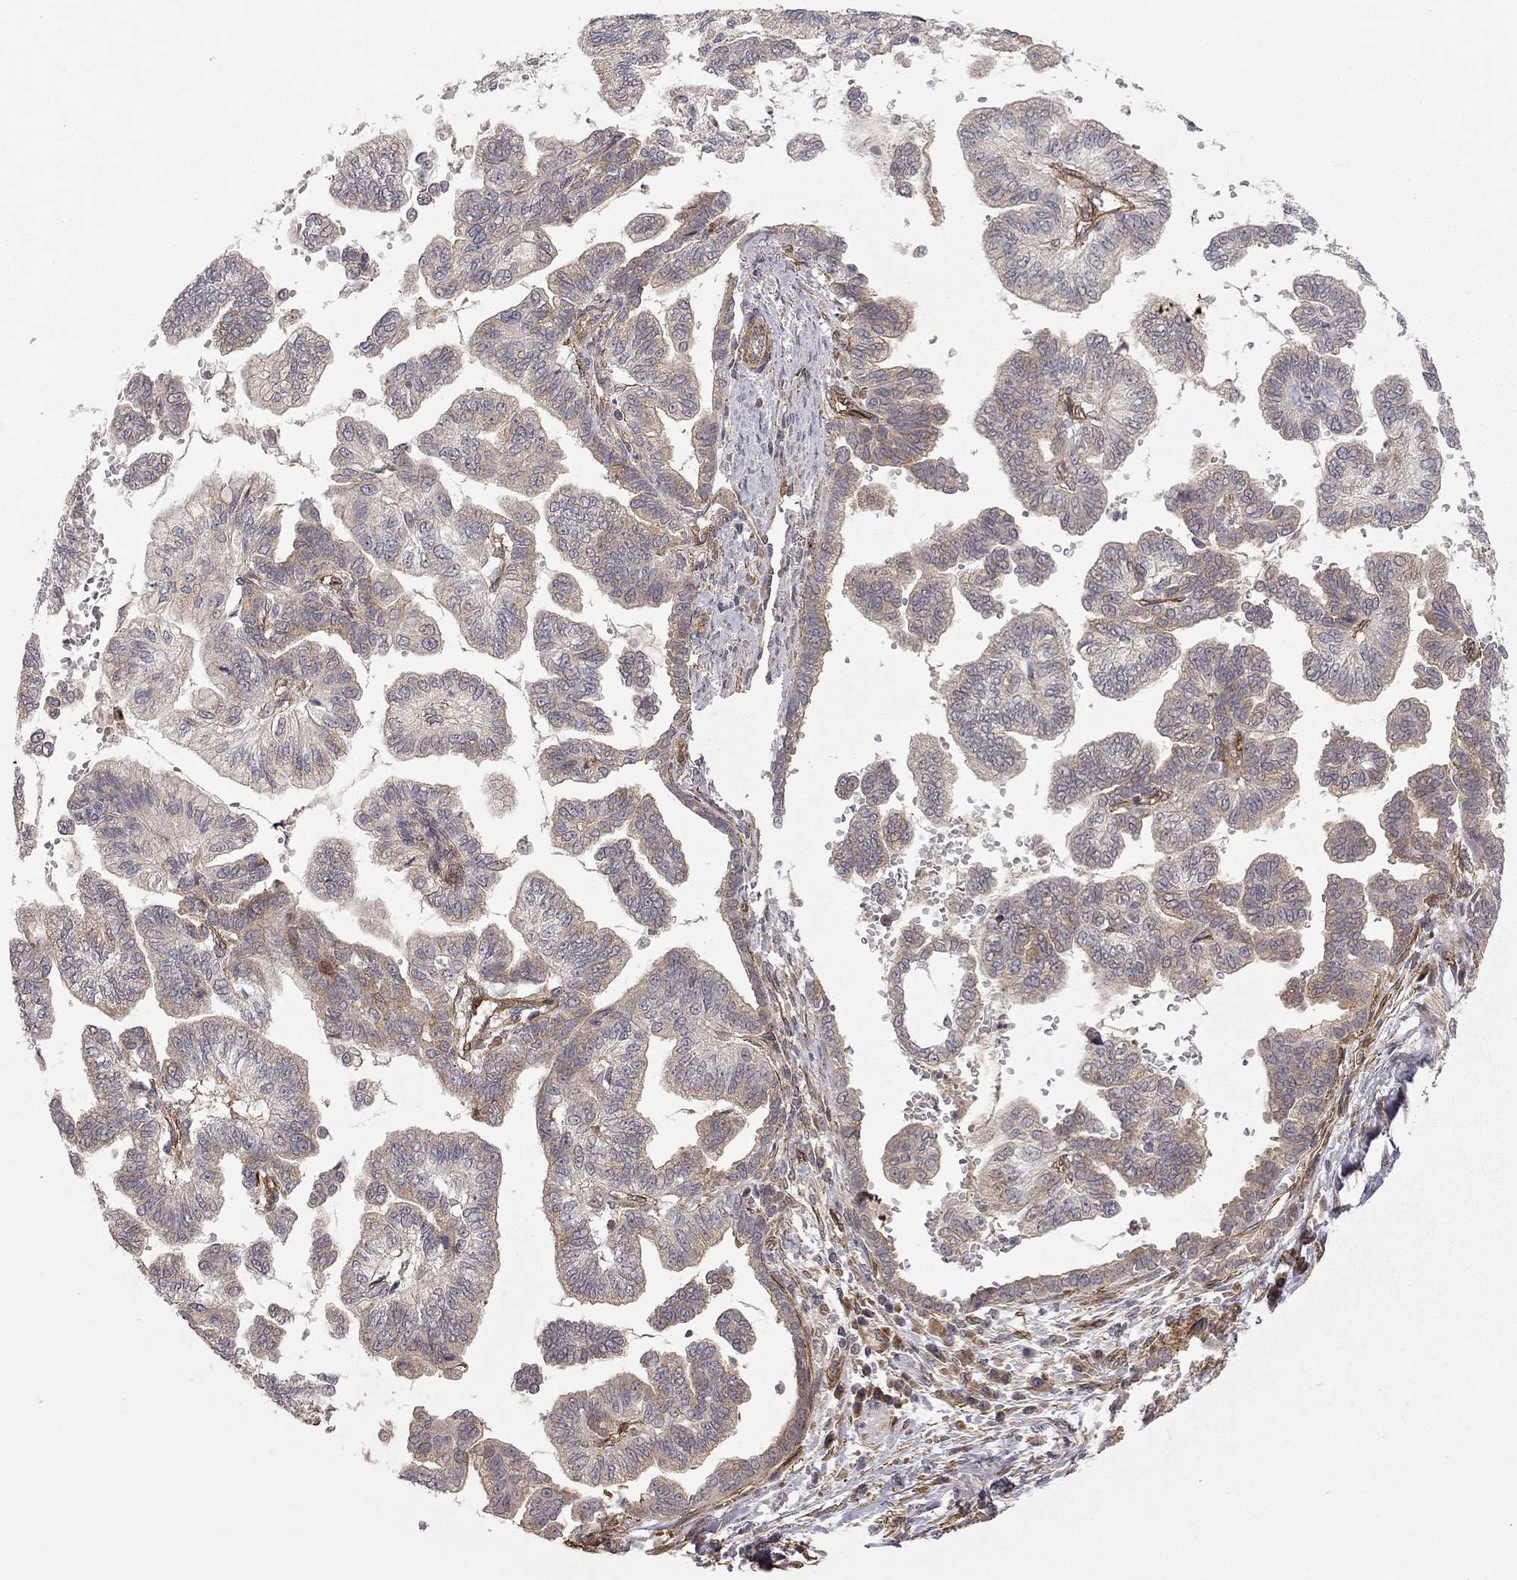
{"staining": {"intensity": "weak", "quantity": "25%-75%", "location": "cytoplasmic/membranous"}, "tissue": "stomach cancer", "cell_type": "Tumor cells", "image_type": "cancer", "snomed": [{"axis": "morphology", "description": "Adenocarcinoma, NOS"}, {"axis": "topography", "description": "Stomach"}], "caption": "Approximately 25%-75% of tumor cells in stomach cancer display weak cytoplasmic/membranous protein staining as visualized by brown immunohistochemical staining.", "gene": "EXOC3L2", "patient": {"sex": "male", "age": 83}}